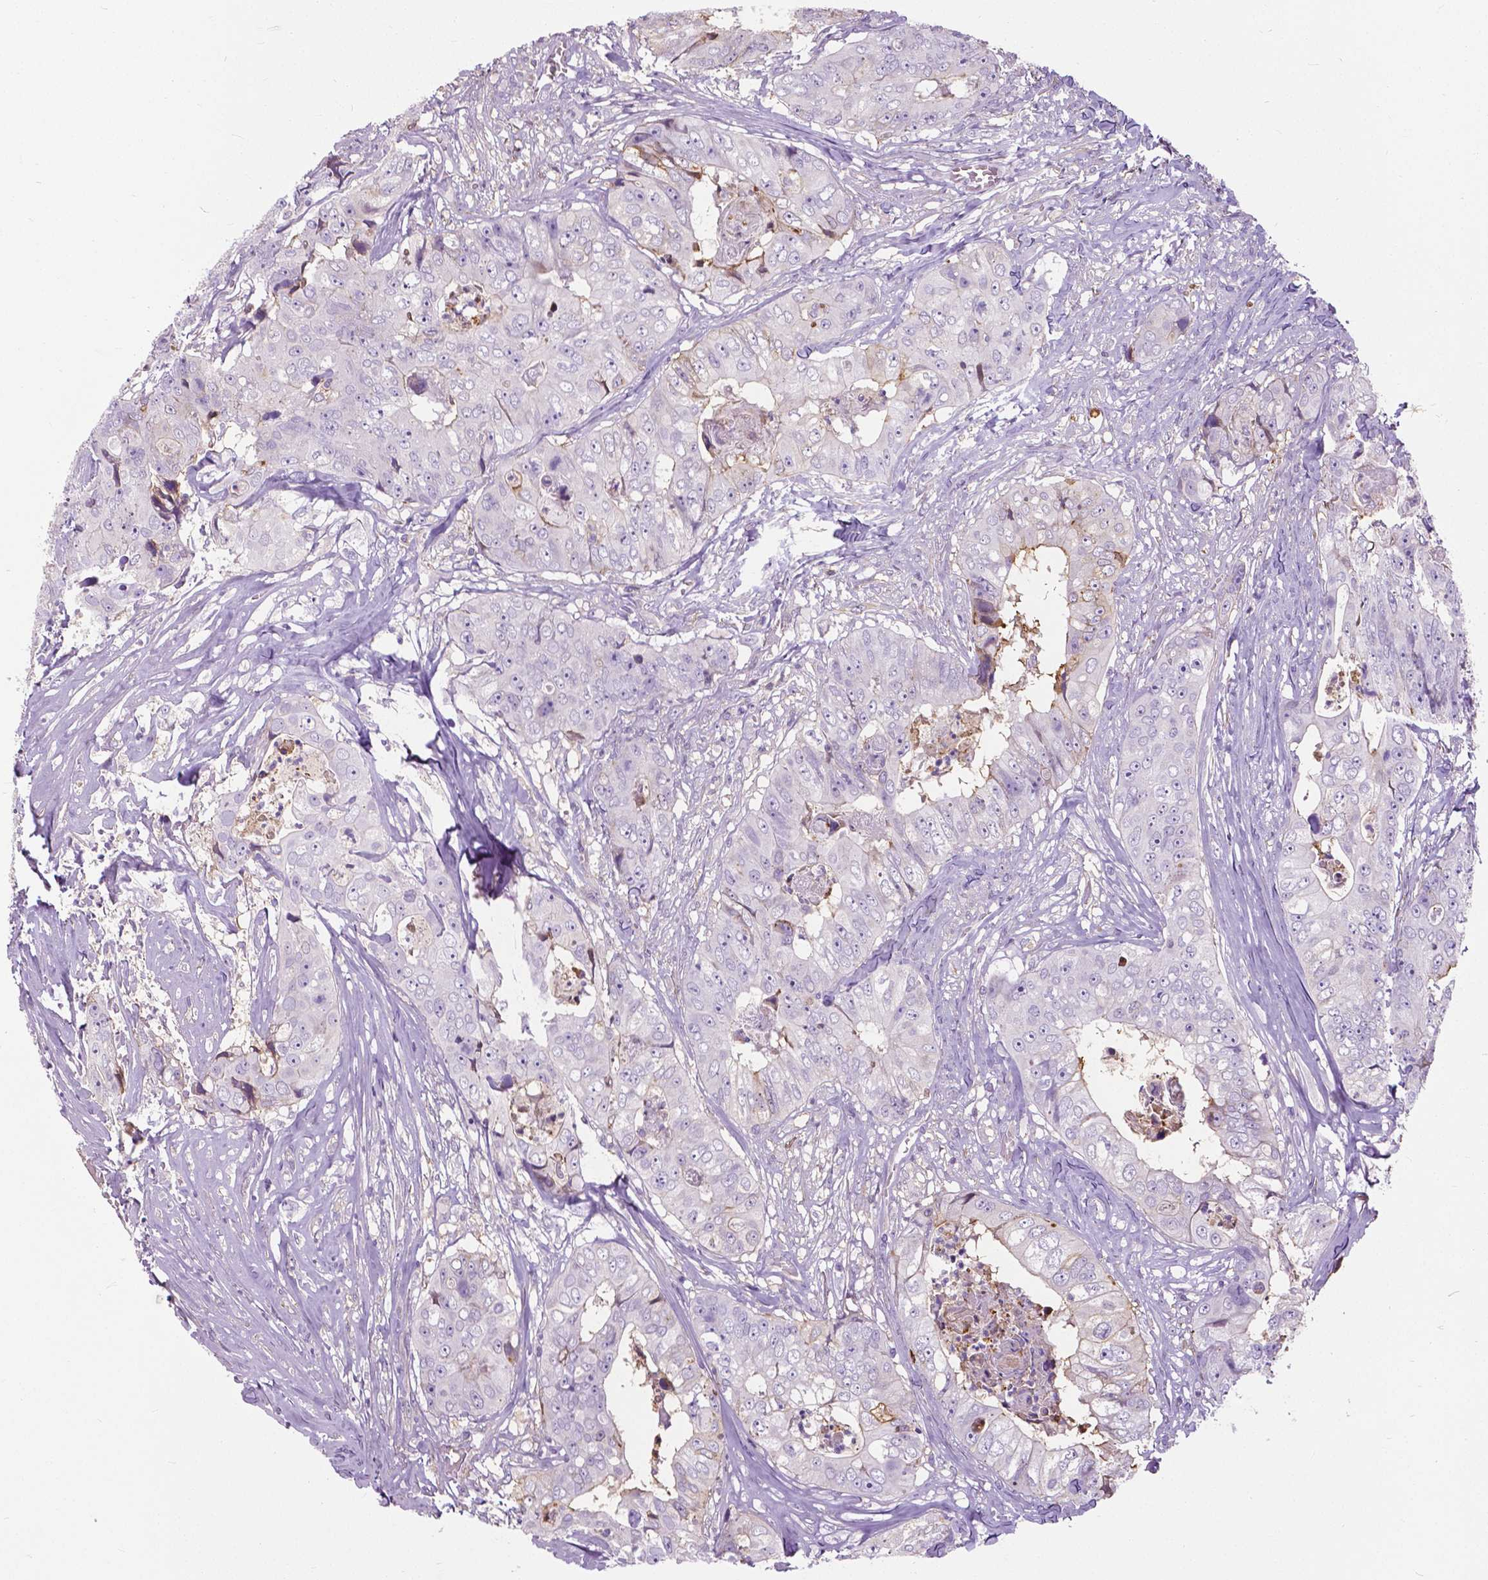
{"staining": {"intensity": "negative", "quantity": "none", "location": "none"}, "tissue": "colorectal cancer", "cell_type": "Tumor cells", "image_type": "cancer", "snomed": [{"axis": "morphology", "description": "Adenocarcinoma, NOS"}, {"axis": "topography", "description": "Rectum"}], "caption": "IHC histopathology image of human colorectal cancer (adenocarcinoma) stained for a protein (brown), which displays no staining in tumor cells.", "gene": "ANXA13", "patient": {"sex": "female", "age": 62}}